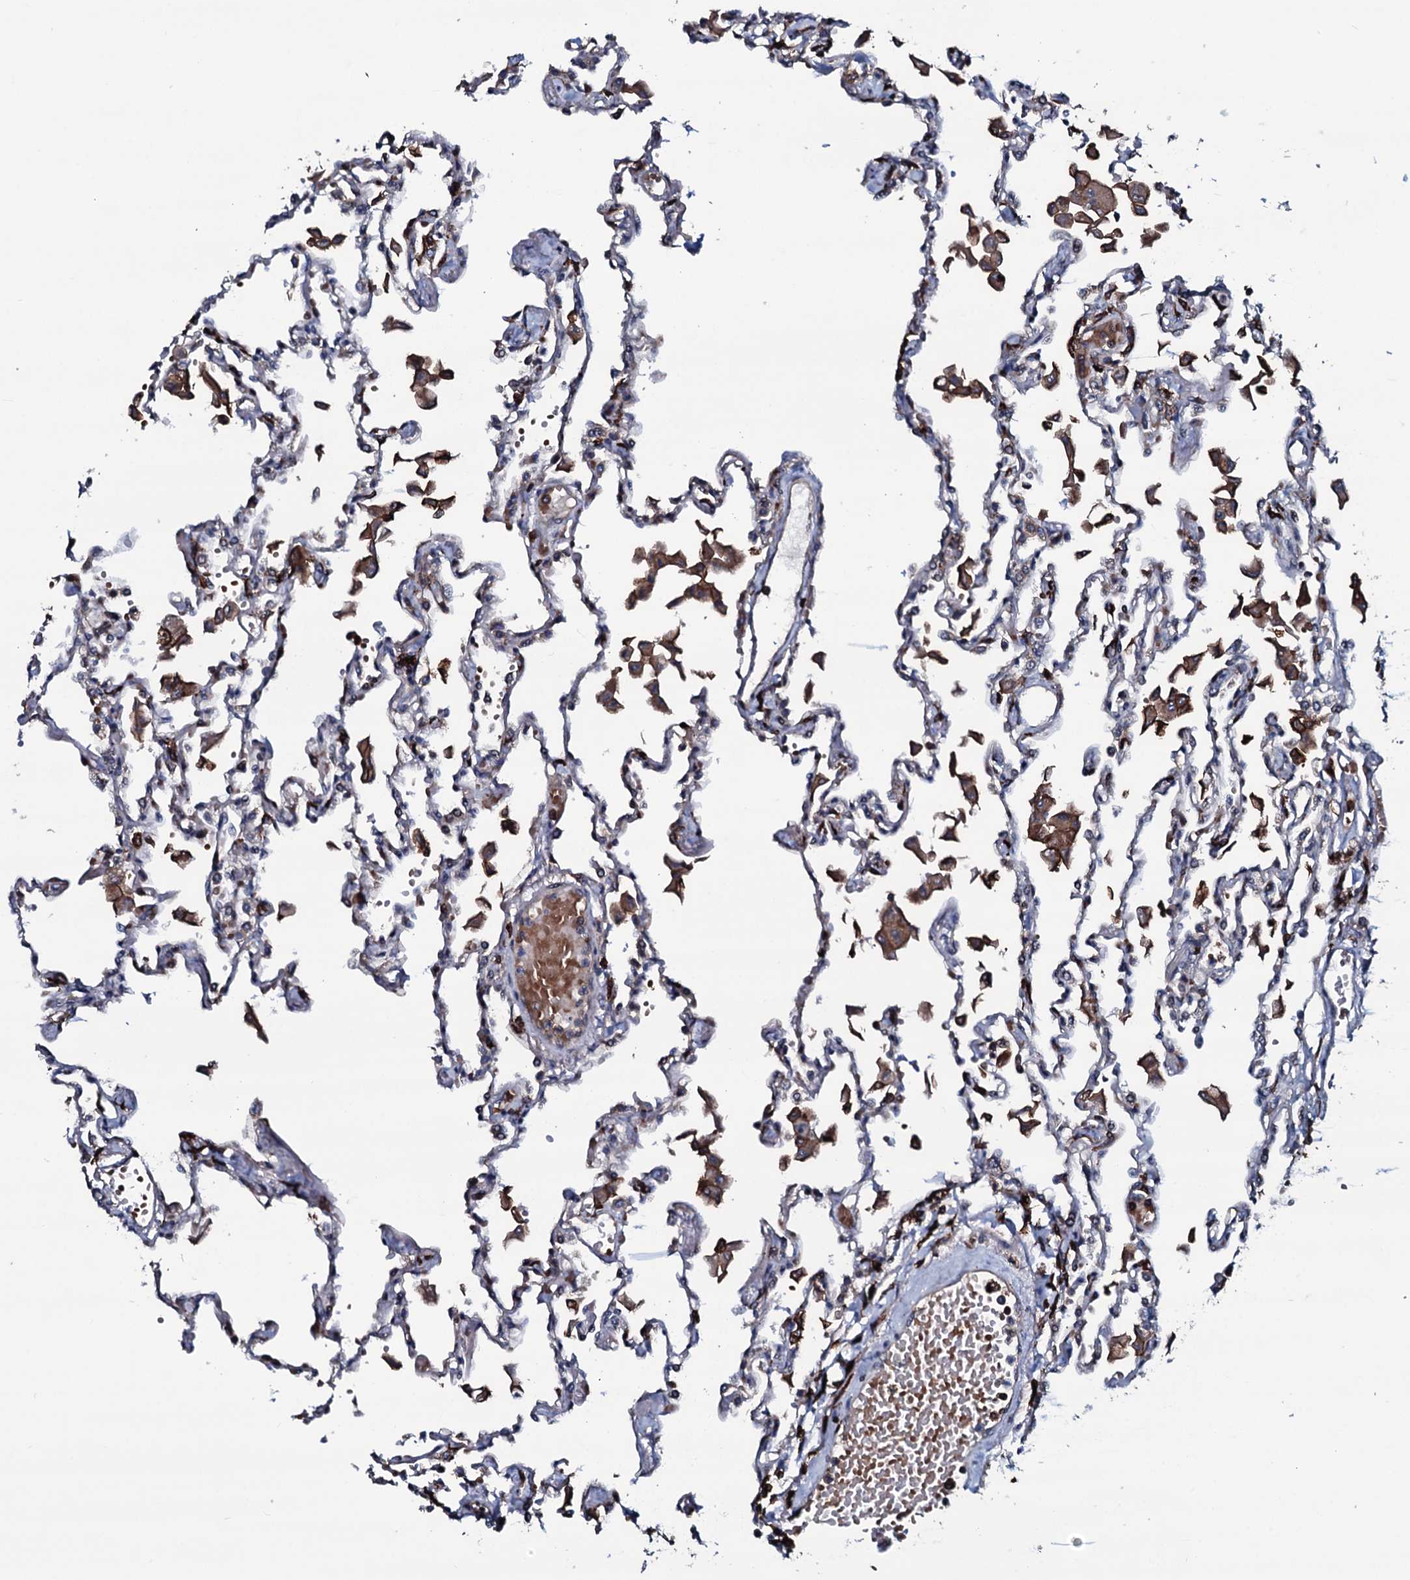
{"staining": {"intensity": "moderate", "quantity": "<25%", "location": "cytoplasmic/membranous"}, "tissue": "lung", "cell_type": "Alveolar cells", "image_type": "normal", "snomed": [{"axis": "morphology", "description": "Normal tissue, NOS"}, {"axis": "topography", "description": "Bronchus"}, {"axis": "topography", "description": "Lung"}], "caption": "Immunohistochemistry of benign lung reveals low levels of moderate cytoplasmic/membranous expression in about <25% of alveolar cells.", "gene": "OGFOD2", "patient": {"sex": "female", "age": 49}}